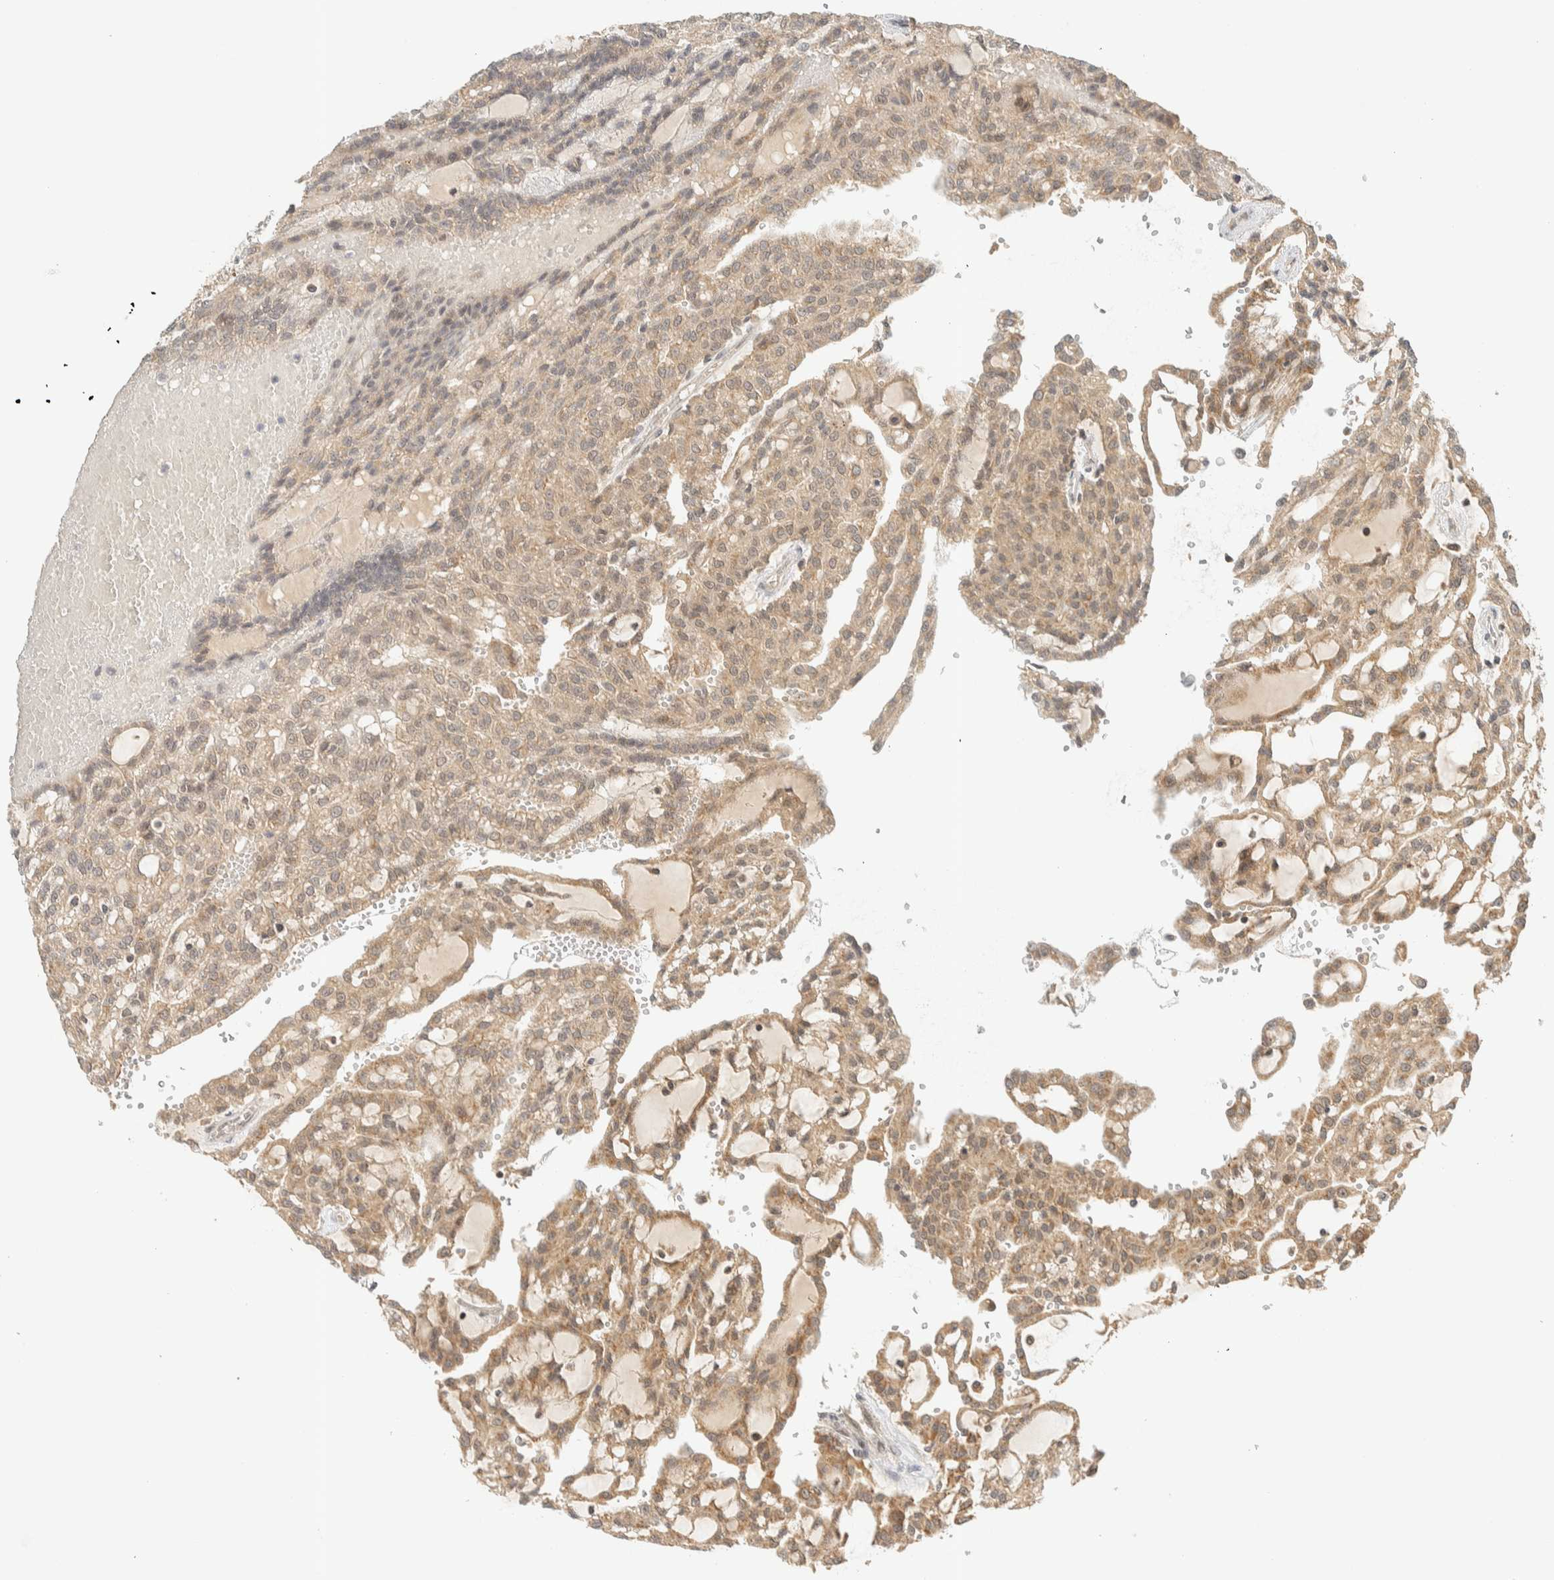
{"staining": {"intensity": "moderate", "quantity": ">75%", "location": "cytoplasmic/membranous"}, "tissue": "renal cancer", "cell_type": "Tumor cells", "image_type": "cancer", "snomed": [{"axis": "morphology", "description": "Adenocarcinoma, NOS"}, {"axis": "topography", "description": "Kidney"}], "caption": "Immunohistochemical staining of adenocarcinoma (renal) shows medium levels of moderate cytoplasmic/membranous positivity in approximately >75% of tumor cells. (DAB (3,3'-diaminobenzidine) IHC, brown staining for protein, blue staining for nuclei).", "gene": "KIFAP3", "patient": {"sex": "male", "age": 63}}